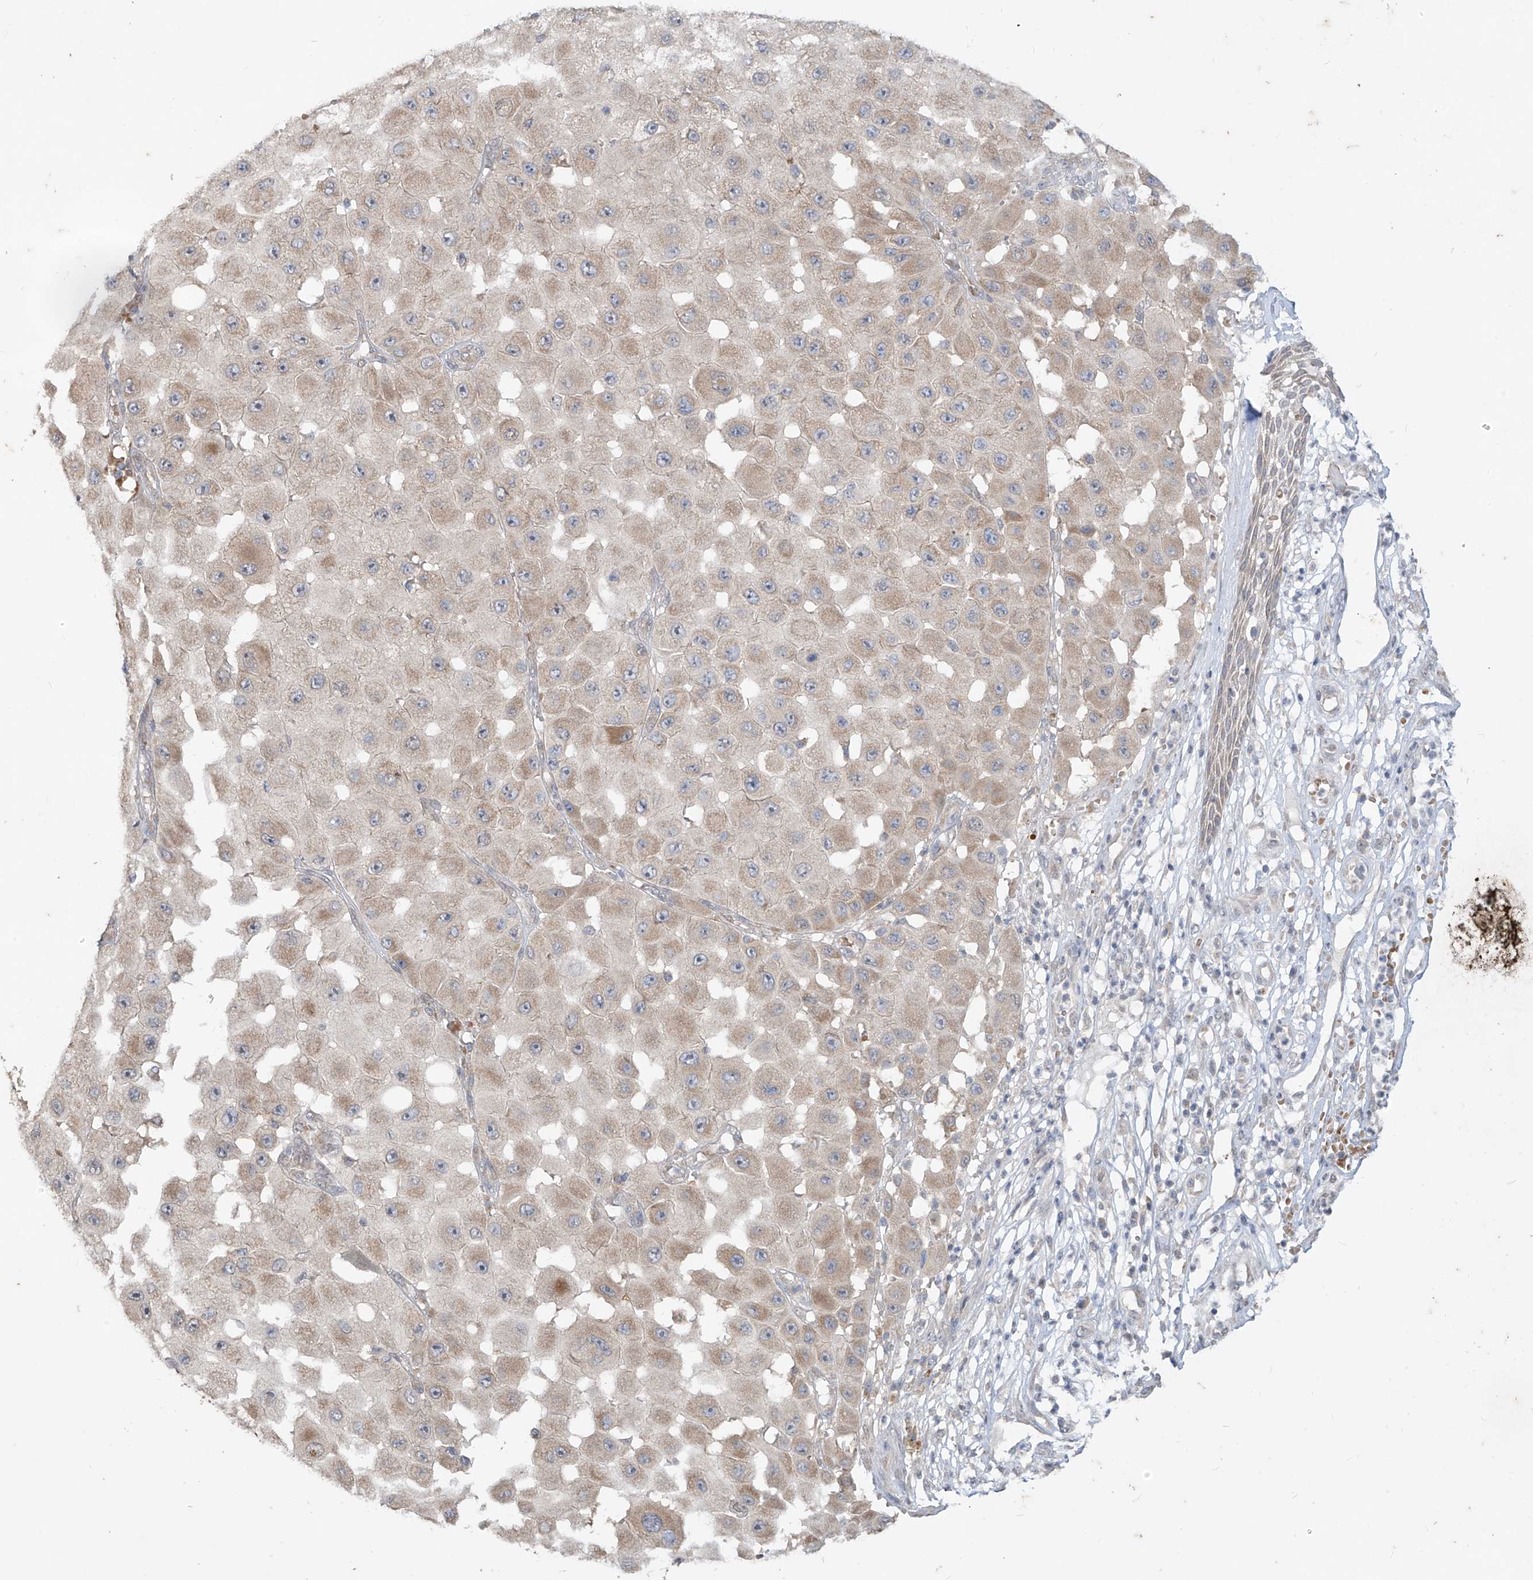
{"staining": {"intensity": "weak", "quantity": "25%-75%", "location": "cytoplasmic/membranous"}, "tissue": "melanoma", "cell_type": "Tumor cells", "image_type": "cancer", "snomed": [{"axis": "morphology", "description": "Malignant melanoma, NOS"}, {"axis": "topography", "description": "Skin"}], "caption": "IHC of malignant melanoma reveals low levels of weak cytoplasmic/membranous positivity in approximately 25%-75% of tumor cells. Using DAB (3,3'-diaminobenzidine) (brown) and hematoxylin (blue) stains, captured at high magnification using brightfield microscopy.", "gene": "MTUS2", "patient": {"sex": "female", "age": 81}}